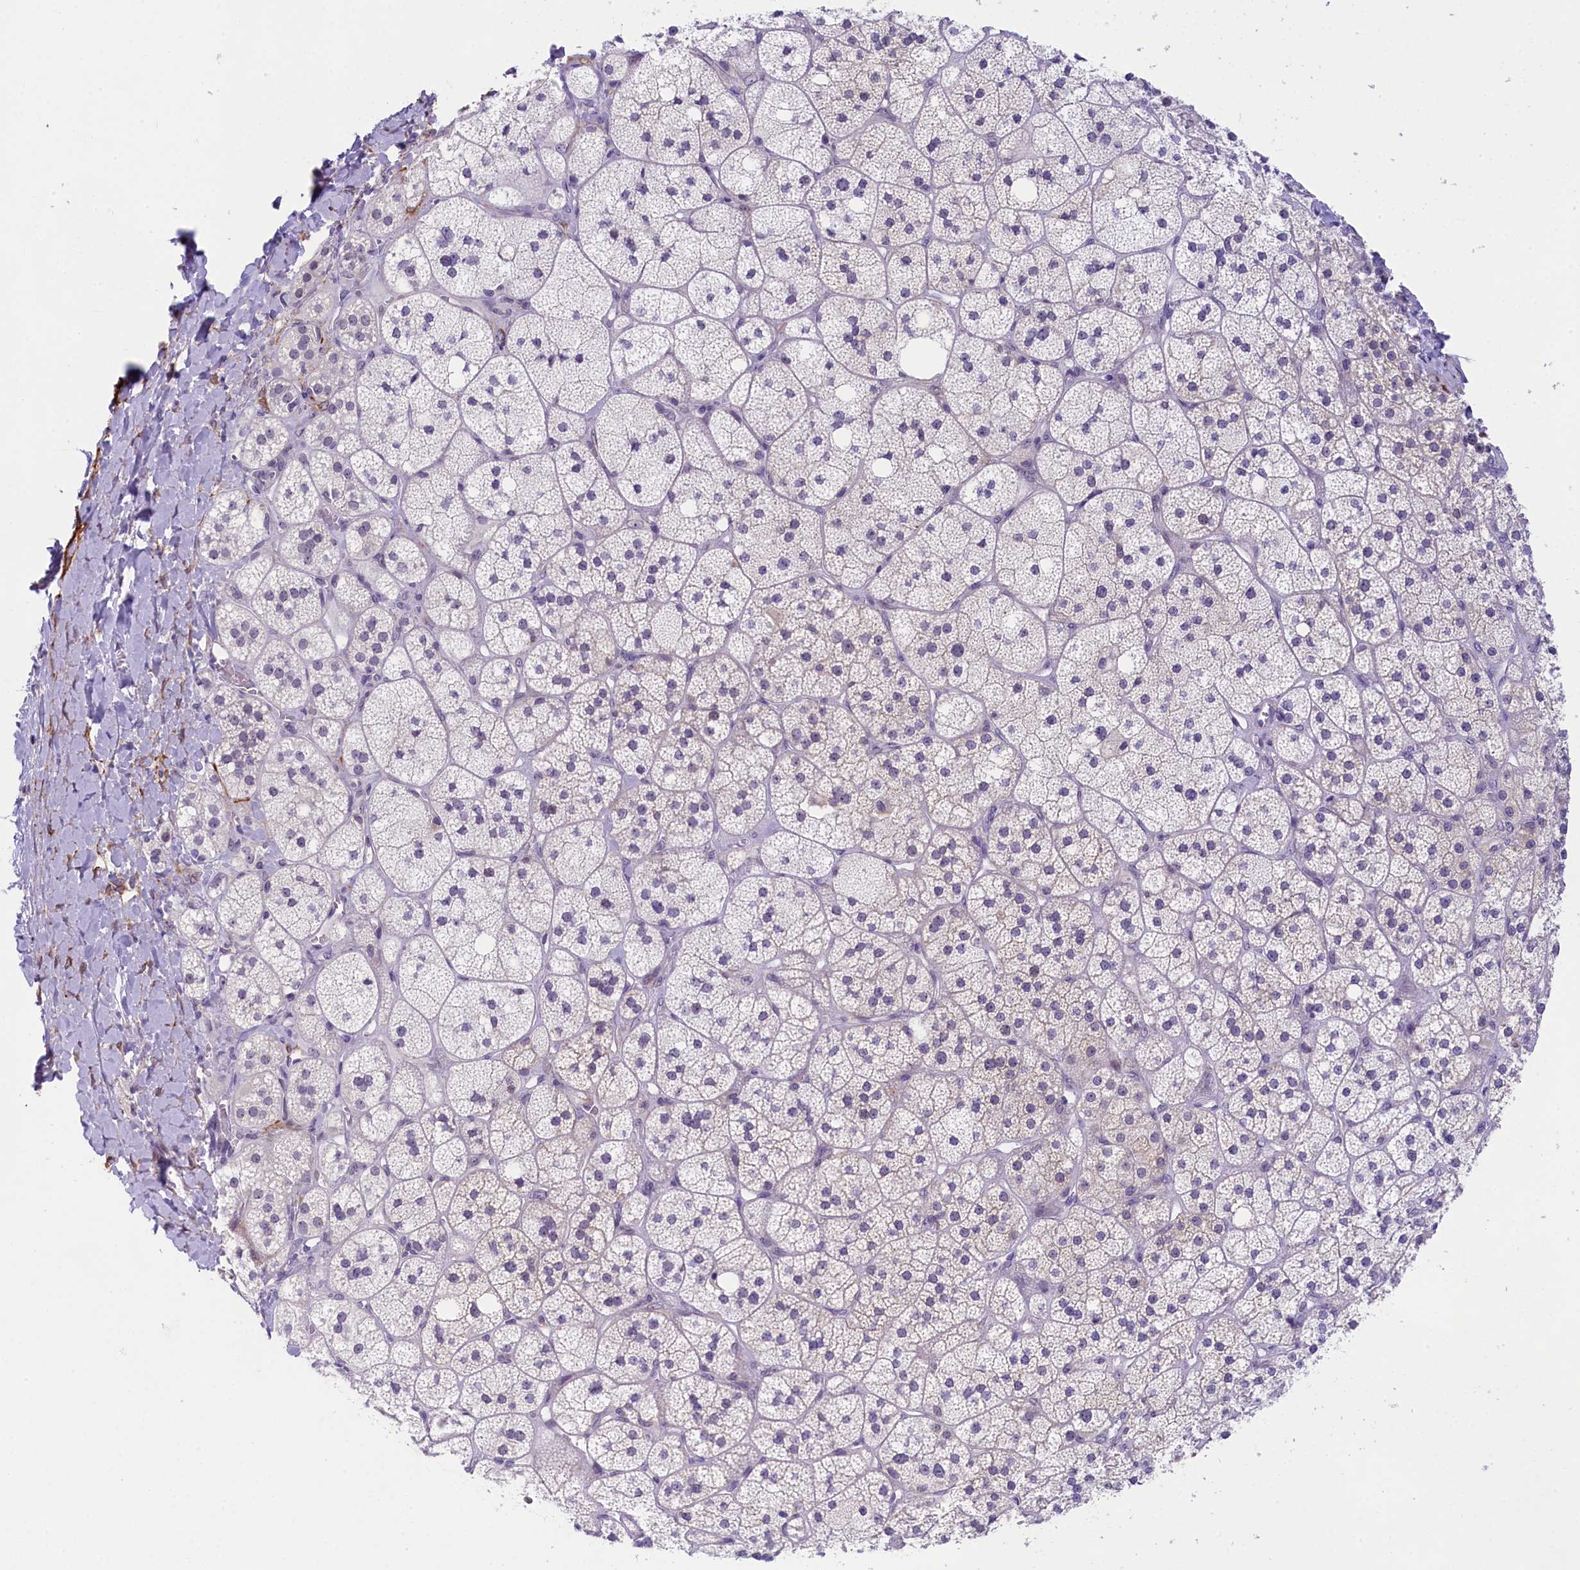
{"staining": {"intensity": "weak", "quantity": "25%-75%", "location": "cytoplasmic/membranous,nuclear"}, "tissue": "adrenal gland", "cell_type": "Glandular cells", "image_type": "normal", "snomed": [{"axis": "morphology", "description": "Normal tissue, NOS"}, {"axis": "topography", "description": "Adrenal gland"}], "caption": "DAB immunohistochemical staining of benign adrenal gland exhibits weak cytoplasmic/membranous,nuclear protein positivity in approximately 25%-75% of glandular cells.", "gene": "CRAMP1", "patient": {"sex": "male", "age": 61}}